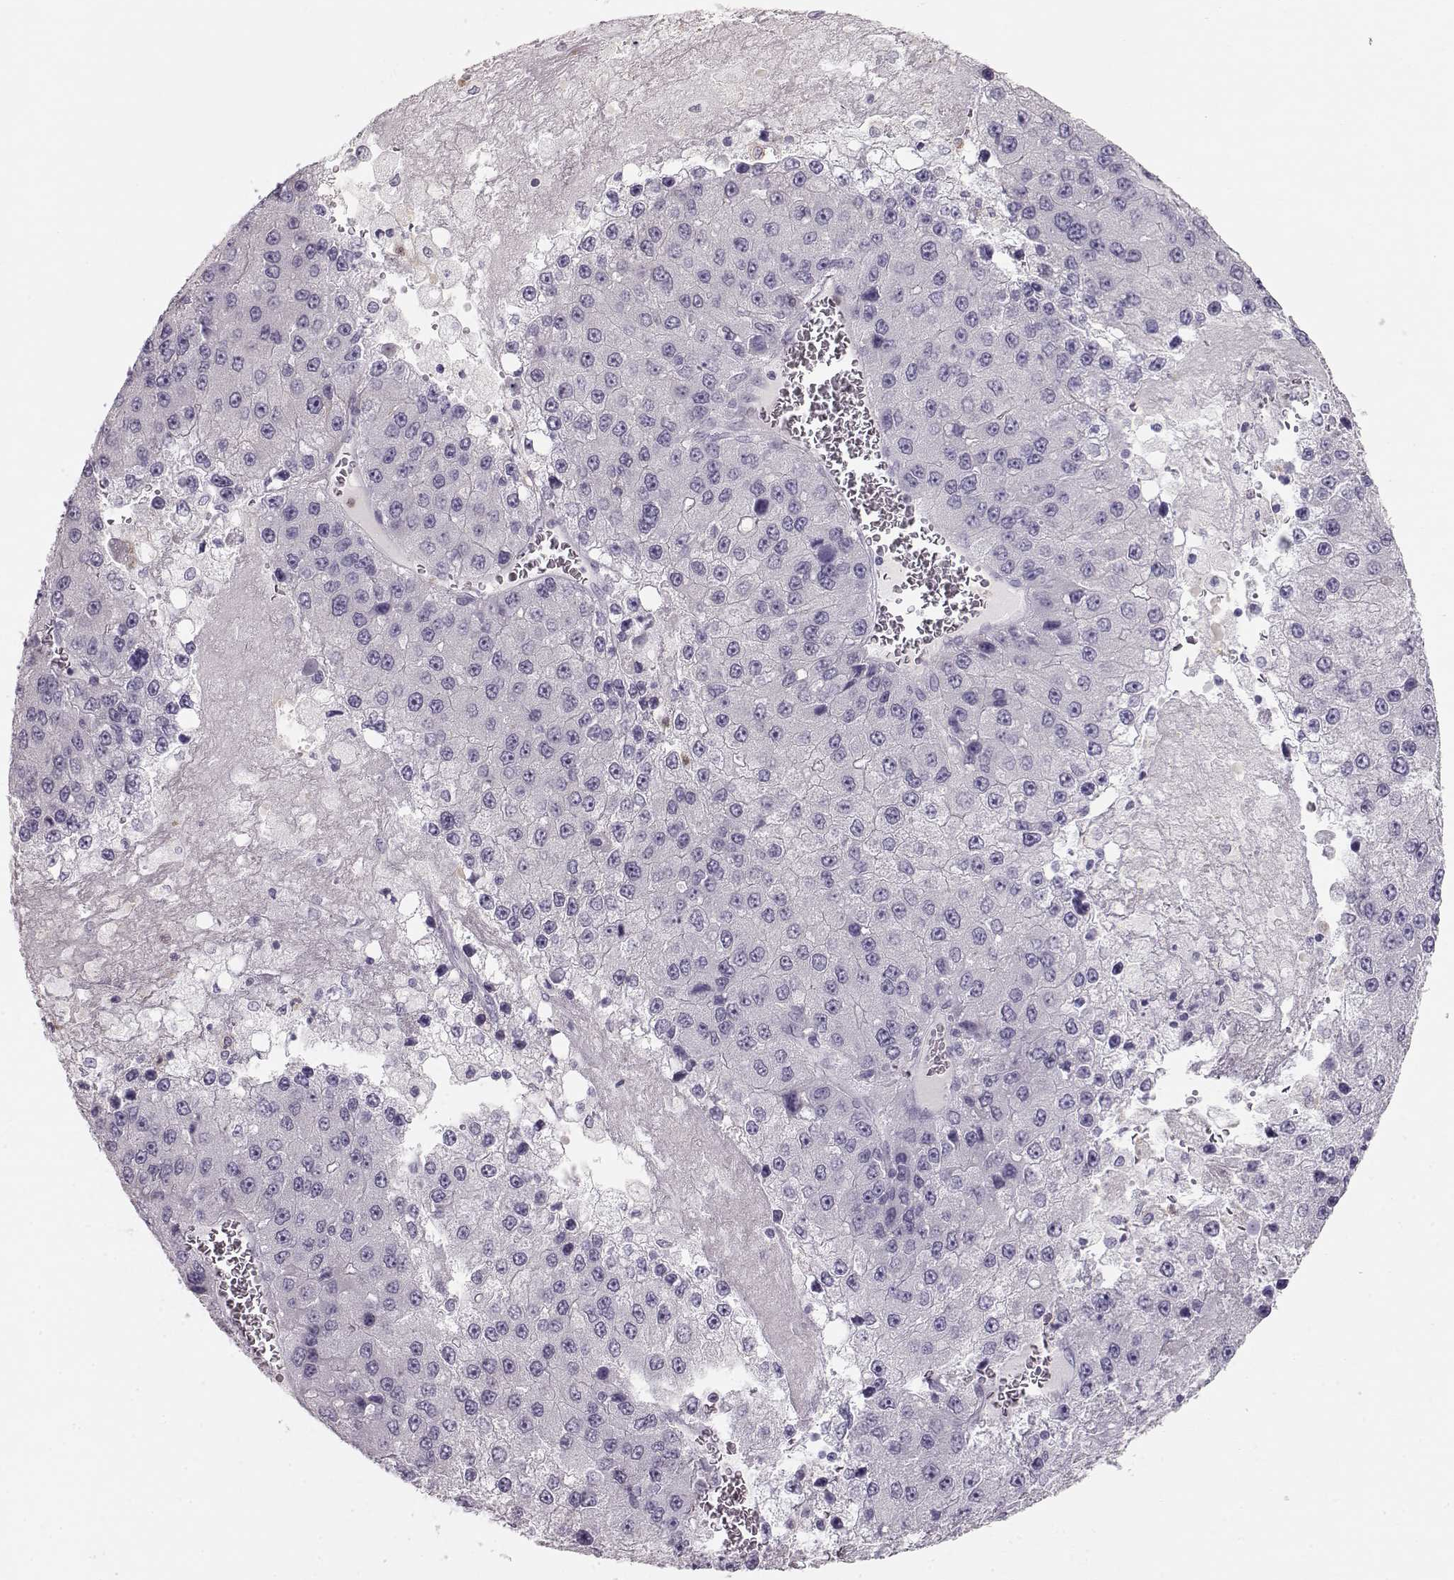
{"staining": {"intensity": "negative", "quantity": "none", "location": "none"}, "tissue": "liver cancer", "cell_type": "Tumor cells", "image_type": "cancer", "snomed": [{"axis": "morphology", "description": "Carcinoma, Hepatocellular, NOS"}, {"axis": "topography", "description": "Liver"}], "caption": "Immunohistochemistry (IHC) photomicrograph of liver cancer stained for a protein (brown), which demonstrates no positivity in tumor cells. Brightfield microscopy of IHC stained with DAB (3,3'-diaminobenzidine) (brown) and hematoxylin (blue), captured at high magnification.", "gene": "MIP", "patient": {"sex": "female", "age": 73}}